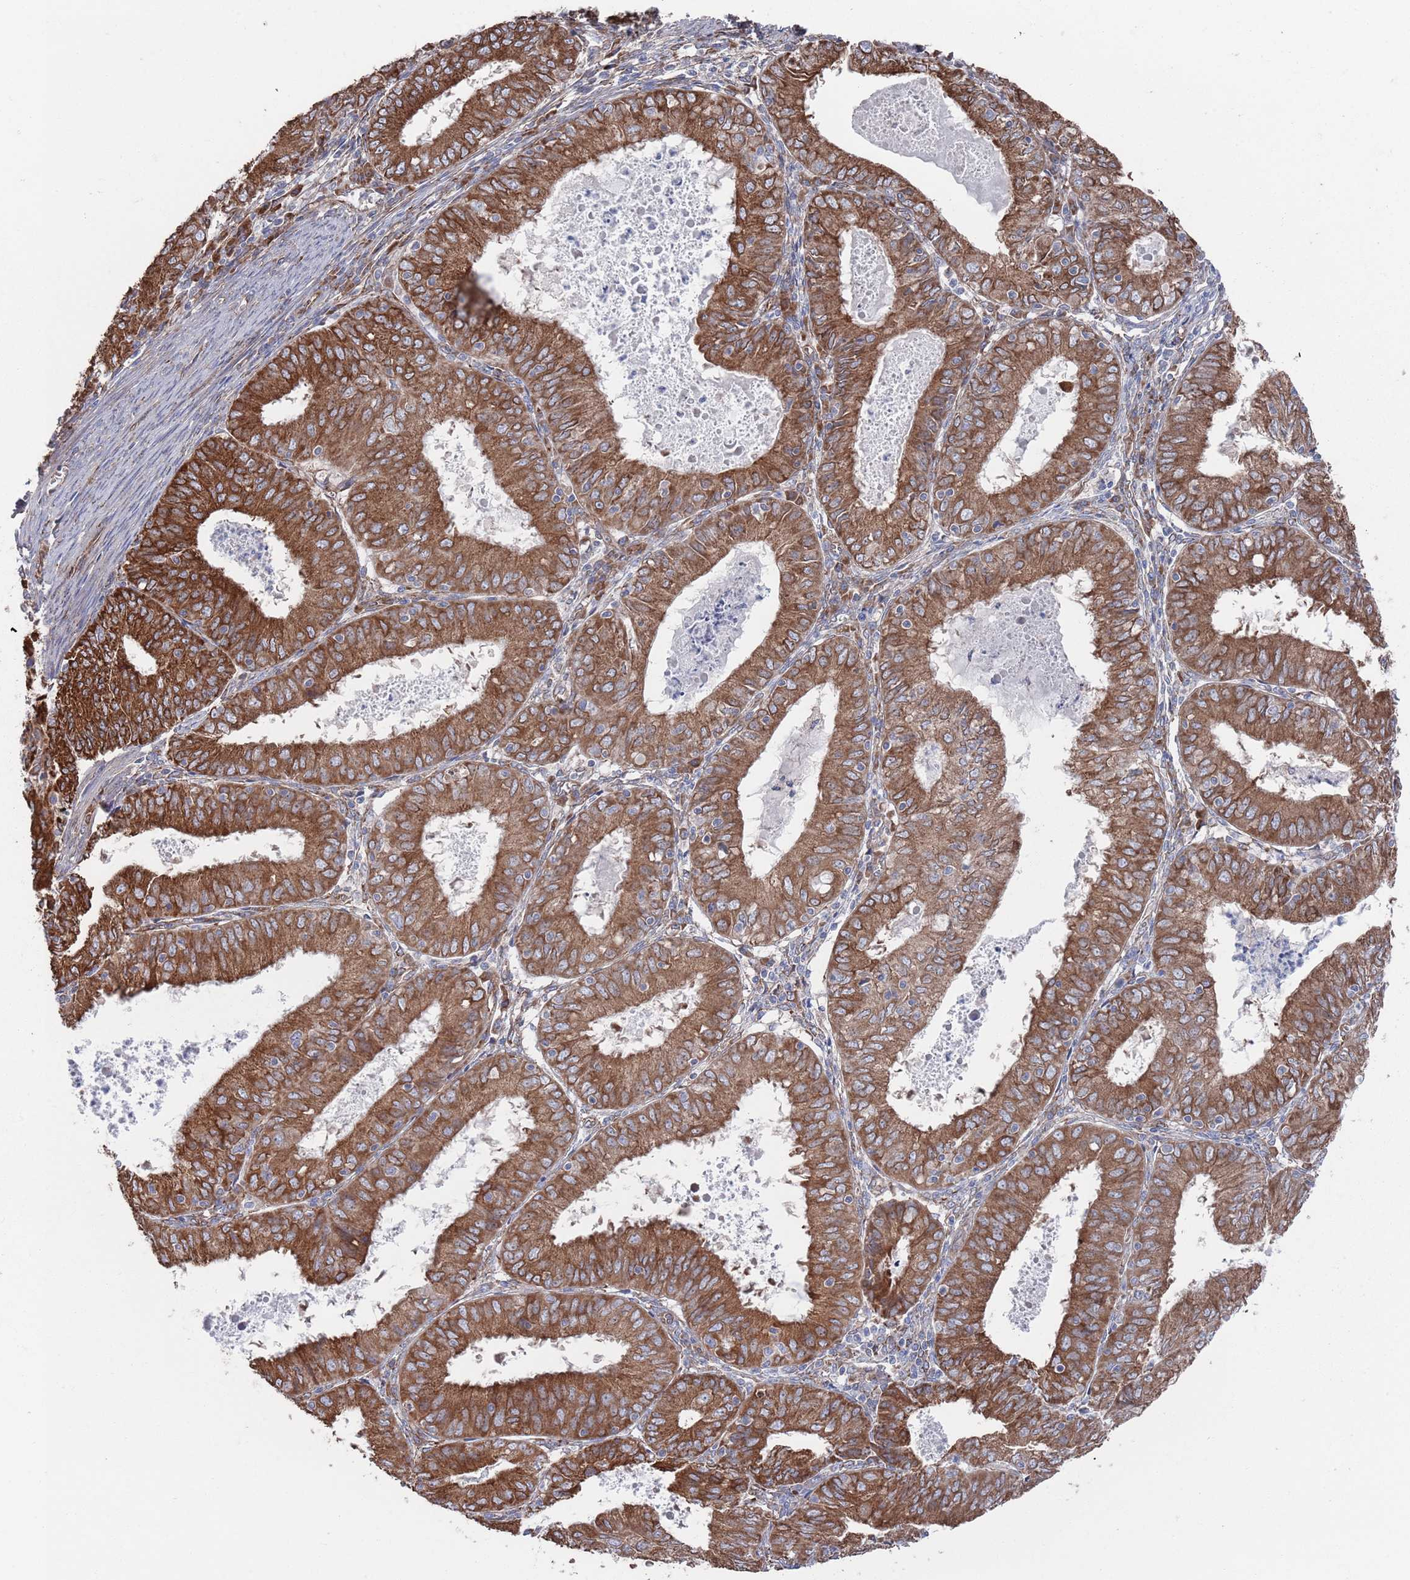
{"staining": {"intensity": "strong", "quantity": ">75%", "location": "cytoplasmic/membranous"}, "tissue": "endometrial cancer", "cell_type": "Tumor cells", "image_type": "cancer", "snomed": [{"axis": "morphology", "description": "Adenocarcinoma, NOS"}, {"axis": "topography", "description": "Endometrium"}], "caption": "Immunohistochemistry (IHC) (DAB) staining of human adenocarcinoma (endometrial) displays strong cytoplasmic/membranous protein staining in approximately >75% of tumor cells.", "gene": "CCDC106", "patient": {"sex": "female", "age": 57}}